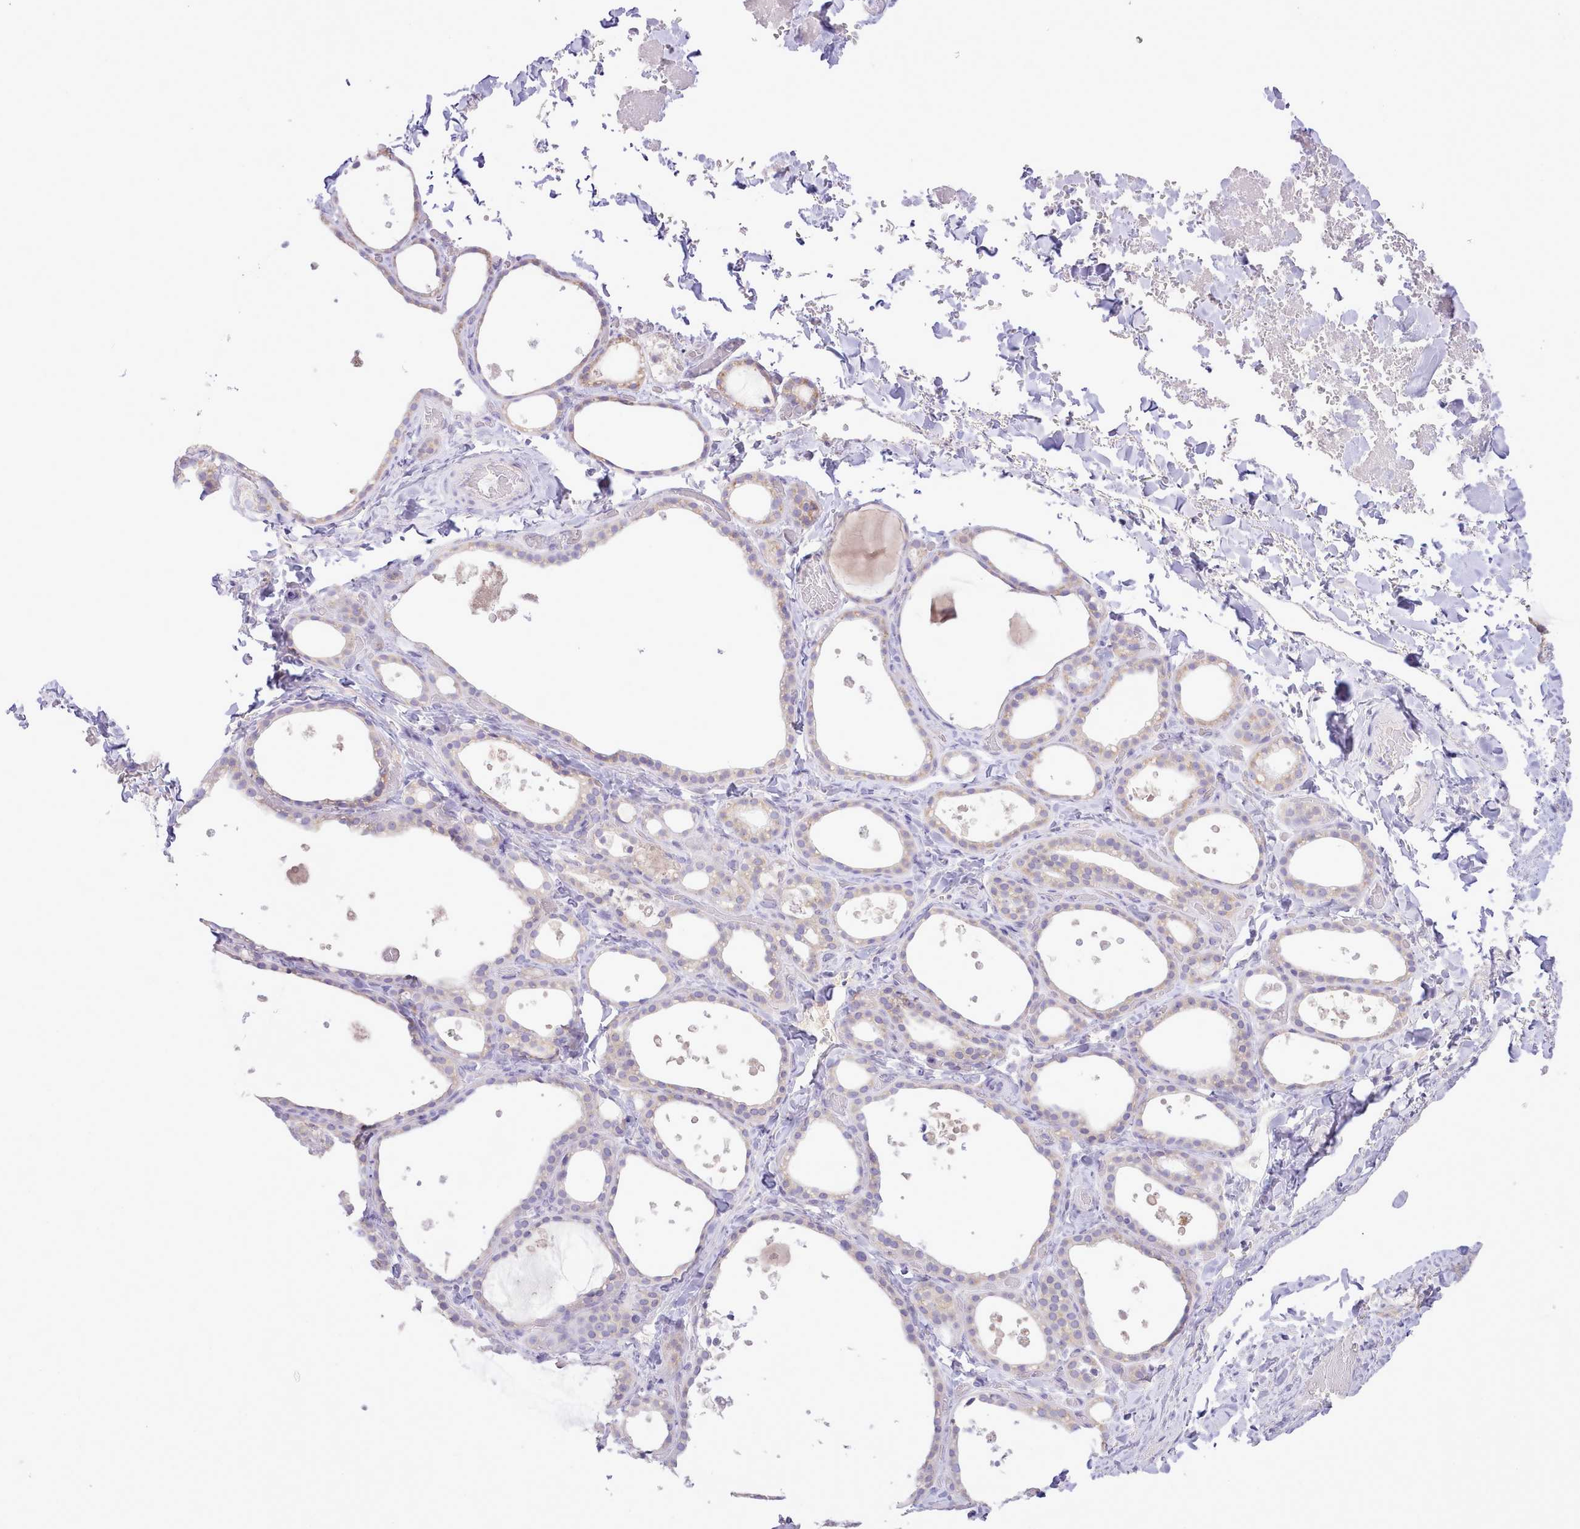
{"staining": {"intensity": "weak", "quantity": "<25%", "location": "cytoplasmic/membranous"}, "tissue": "thyroid gland", "cell_type": "Glandular cells", "image_type": "normal", "snomed": [{"axis": "morphology", "description": "Normal tissue, NOS"}, {"axis": "topography", "description": "Thyroid gland"}], "caption": "Image shows no significant protein expression in glandular cells of unremarkable thyroid gland.", "gene": "CCL1", "patient": {"sex": "female", "age": 44}}